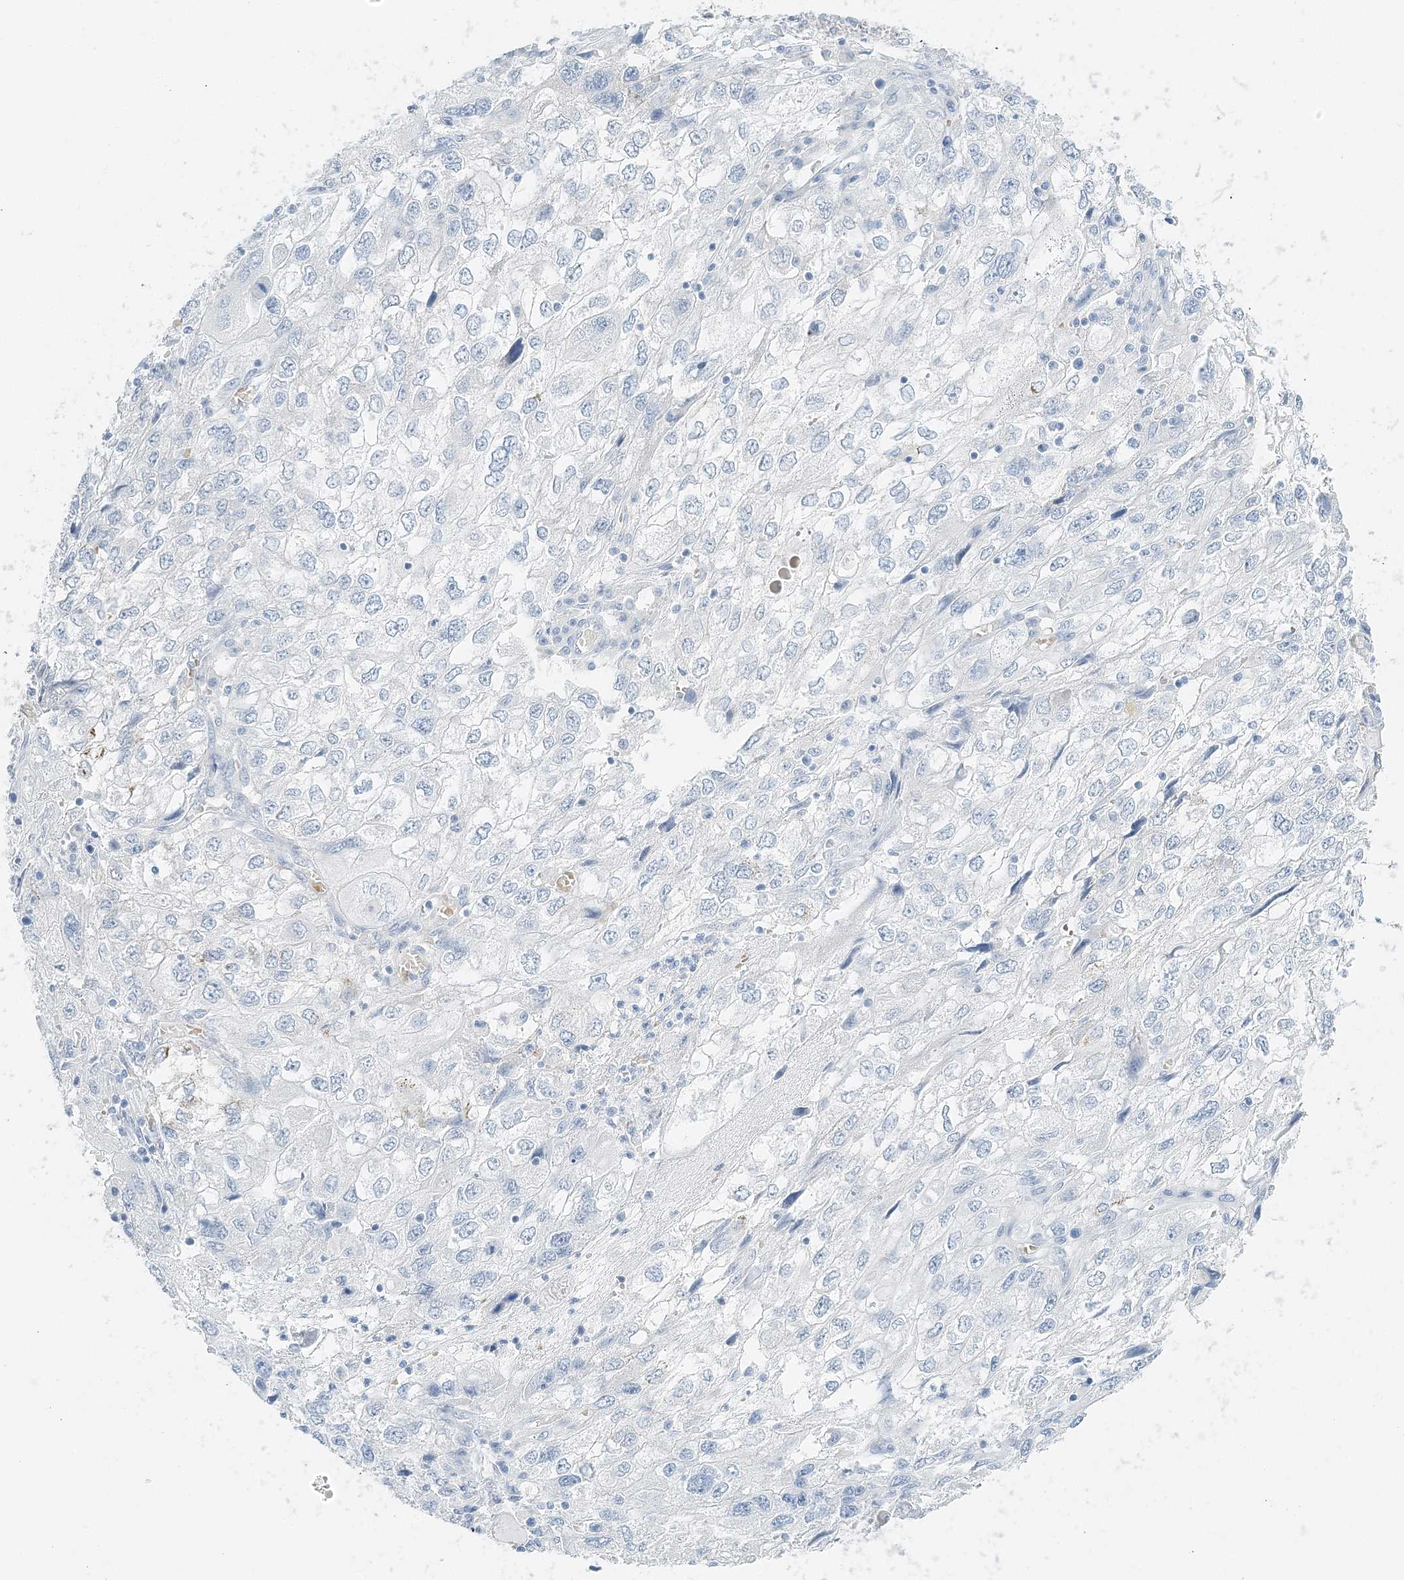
{"staining": {"intensity": "negative", "quantity": "none", "location": "none"}, "tissue": "endometrial cancer", "cell_type": "Tumor cells", "image_type": "cancer", "snomed": [{"axis": "morphology", "description": "Adenocarcinoma, NOS"}, {"axis": "topography", "description": "Endometrium"}], "caption": "Immunohistochemistry histopathology image of endometrial cancer stained for a protein (brown), which displays no positivity in tumor cells. Nuclei are stained in blue.", "gene": "VILL", "patient": {"sex": "female", "age": 49}}